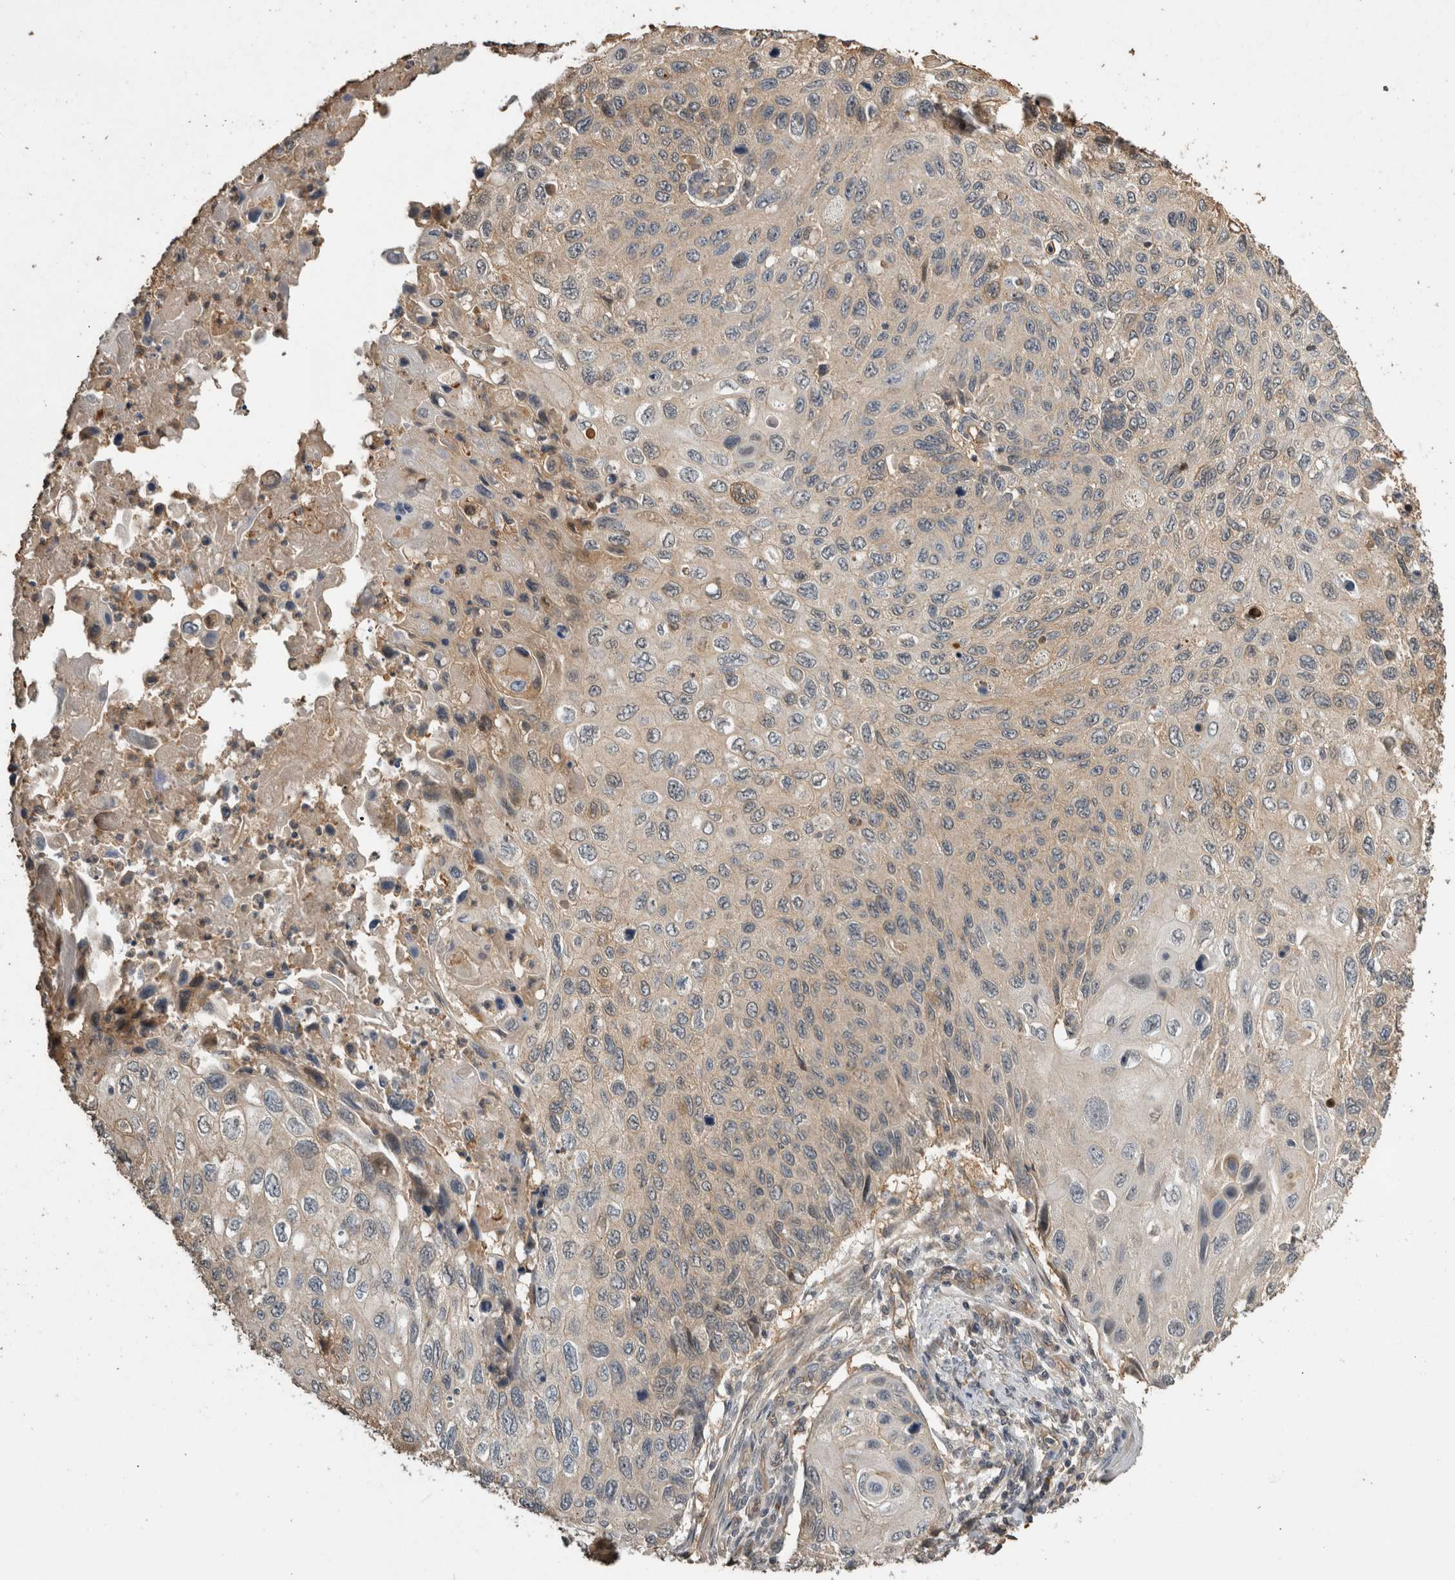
{"staining": {"intensity": "weak", "quantity": "25%-75%", "location": "cytoplasmic/membranous"}, "tissue": "cervical cancer", "cell_type": "Tumor cells", "image_type": "cancer", "snomed": [{"axis": "morphology", "description": "Squamous cell carcinoma, NOS"}, {"axis": "topography", "description": "Cervix"}], "caption": "The immunohistochemical stain highlights weak cytoplasmic/membranous staining in tumor cells of cervical cancer tissue.", "gene": "RHPN1", "patient": {"sex": "female", "age": 70}}